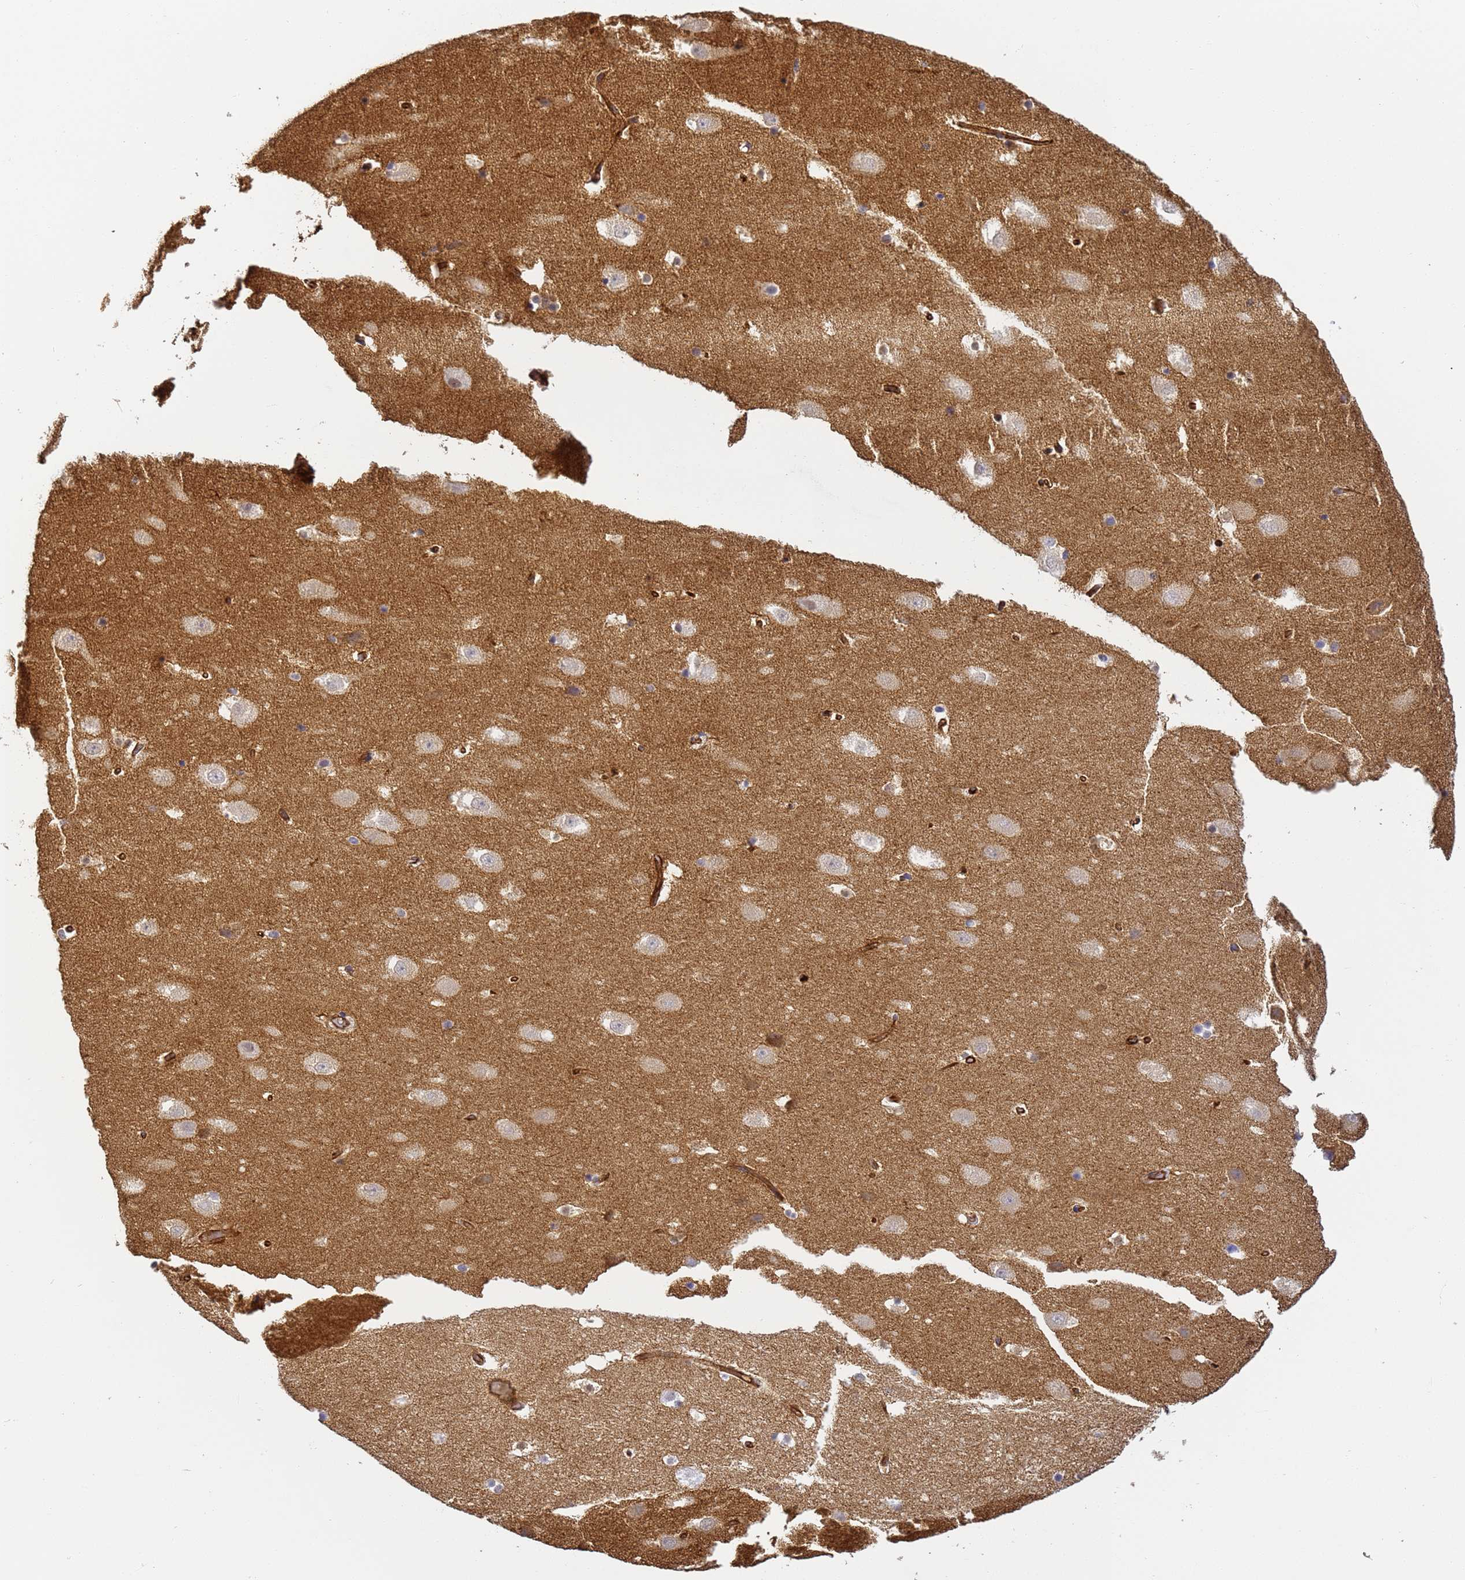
{"staining": {"intensity": "negative", "quantity": "none", "location": "none"}, "tissue": "hippocampus", "cell_type": "Glial cells", "image_type": "normal", "snomed": [{"axis": "morphology", "description": "Normal tissue, NOS"}, {"axis": "topography", "description": "Hippocampus"}], "caption": "IHC histopathology image of normal hippocampus: hippocampus stained with DAB (3,3'-diaminobenzidine) exhibits no significant protein staining in glial cells.", "gene": "GON4L", "patient": {"sex": "female", "age": 52}}